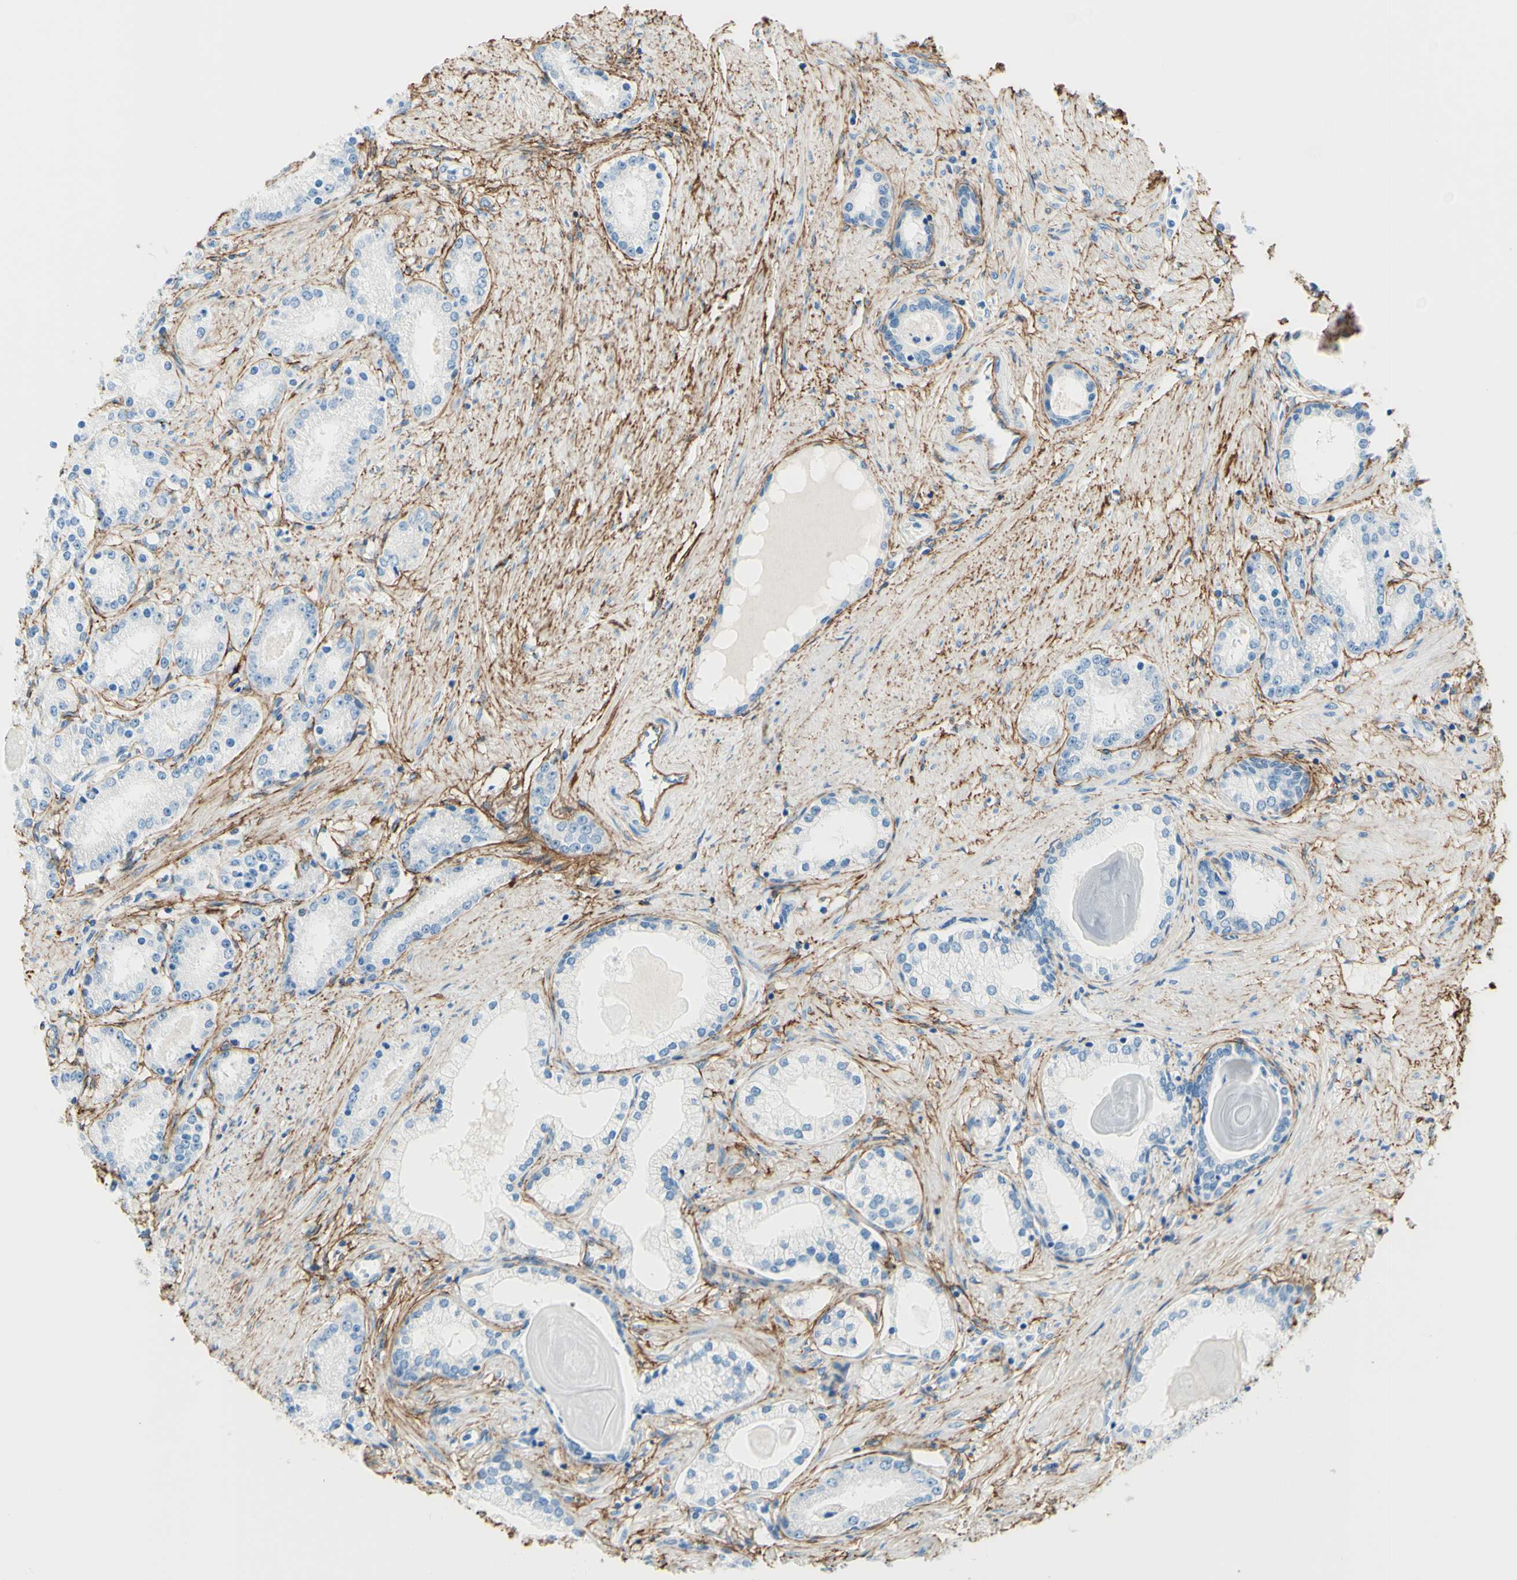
{"staining": {"intensity": "negative", "quantity": "none", "location": "none"}, "tissue": "prostate cancer", "cell_type": "Tumor cells", "image_type": "cancer", "snomed": [{"axis": "morphology", "description": "Adenocarcinoma, Low grade"}, {"axis": "topography", "description": "Prostate"}], "caption": "Immunohistochemical staining of prostate cancer (adenocarcinoma (low-grade)) demonstrates no significant positivity in tumor cells.", "gene": "MFAP5", "patient": {"sex": "male", "age": 63}}